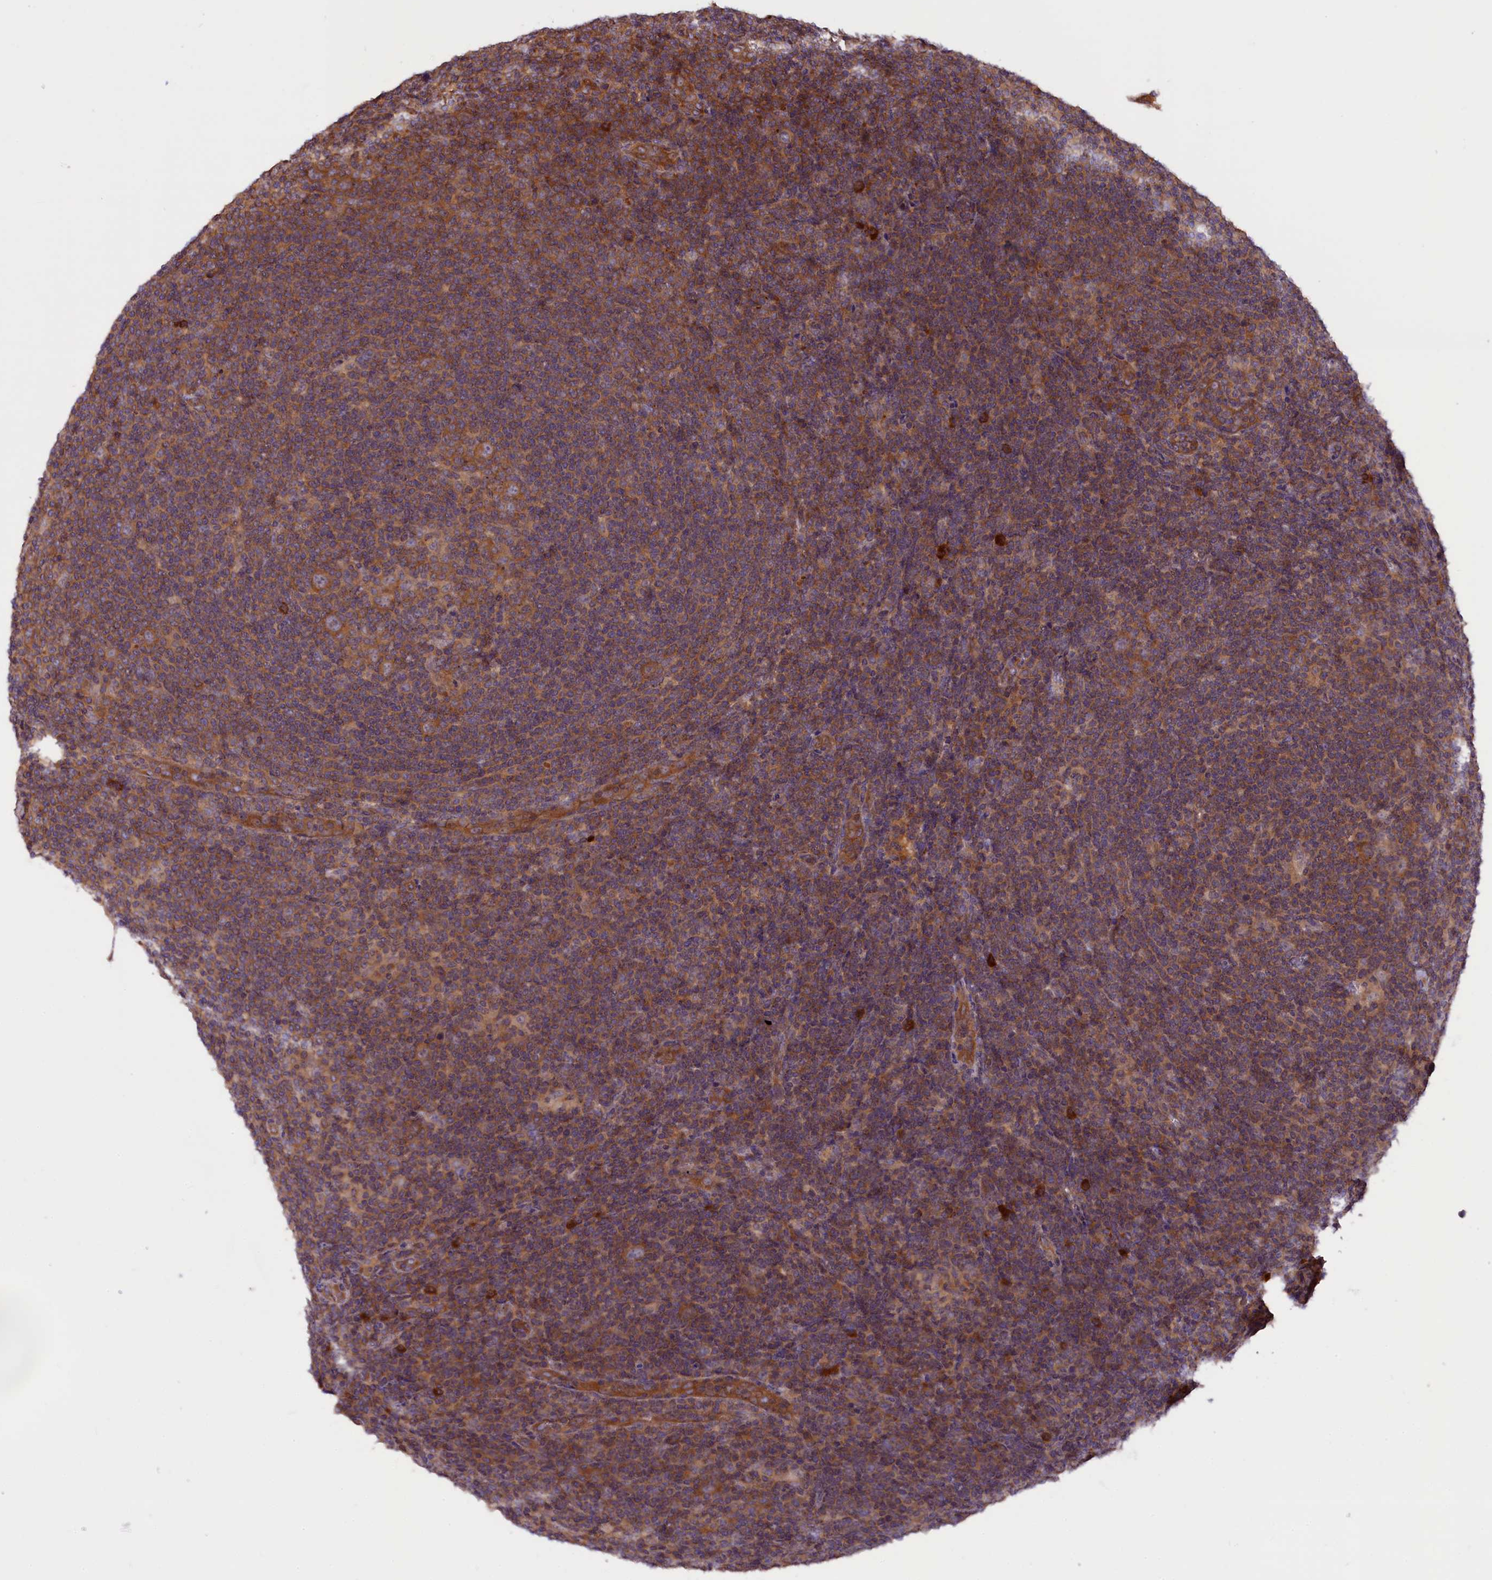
{"staining": {"intensity": "moderate", "quantity": ">75%", "location": "cytoplasmic/membranous"}, "tissue": "lymphoma", "cell_type": "Tumor cells", "image_type": "cancer", "snomed": [{"axis": "morphology", "description": "Hodgkin's disease, NOS"}, {"axis": "topography", "description": "Lymph node"}], "caption": "A brown stain shows moderate cytoplasmic/membranous staining of a protein in Hodgkin's disease tumor cells.", "gene": "SETD6", "patient": {"sex": "female", "age": 57}}